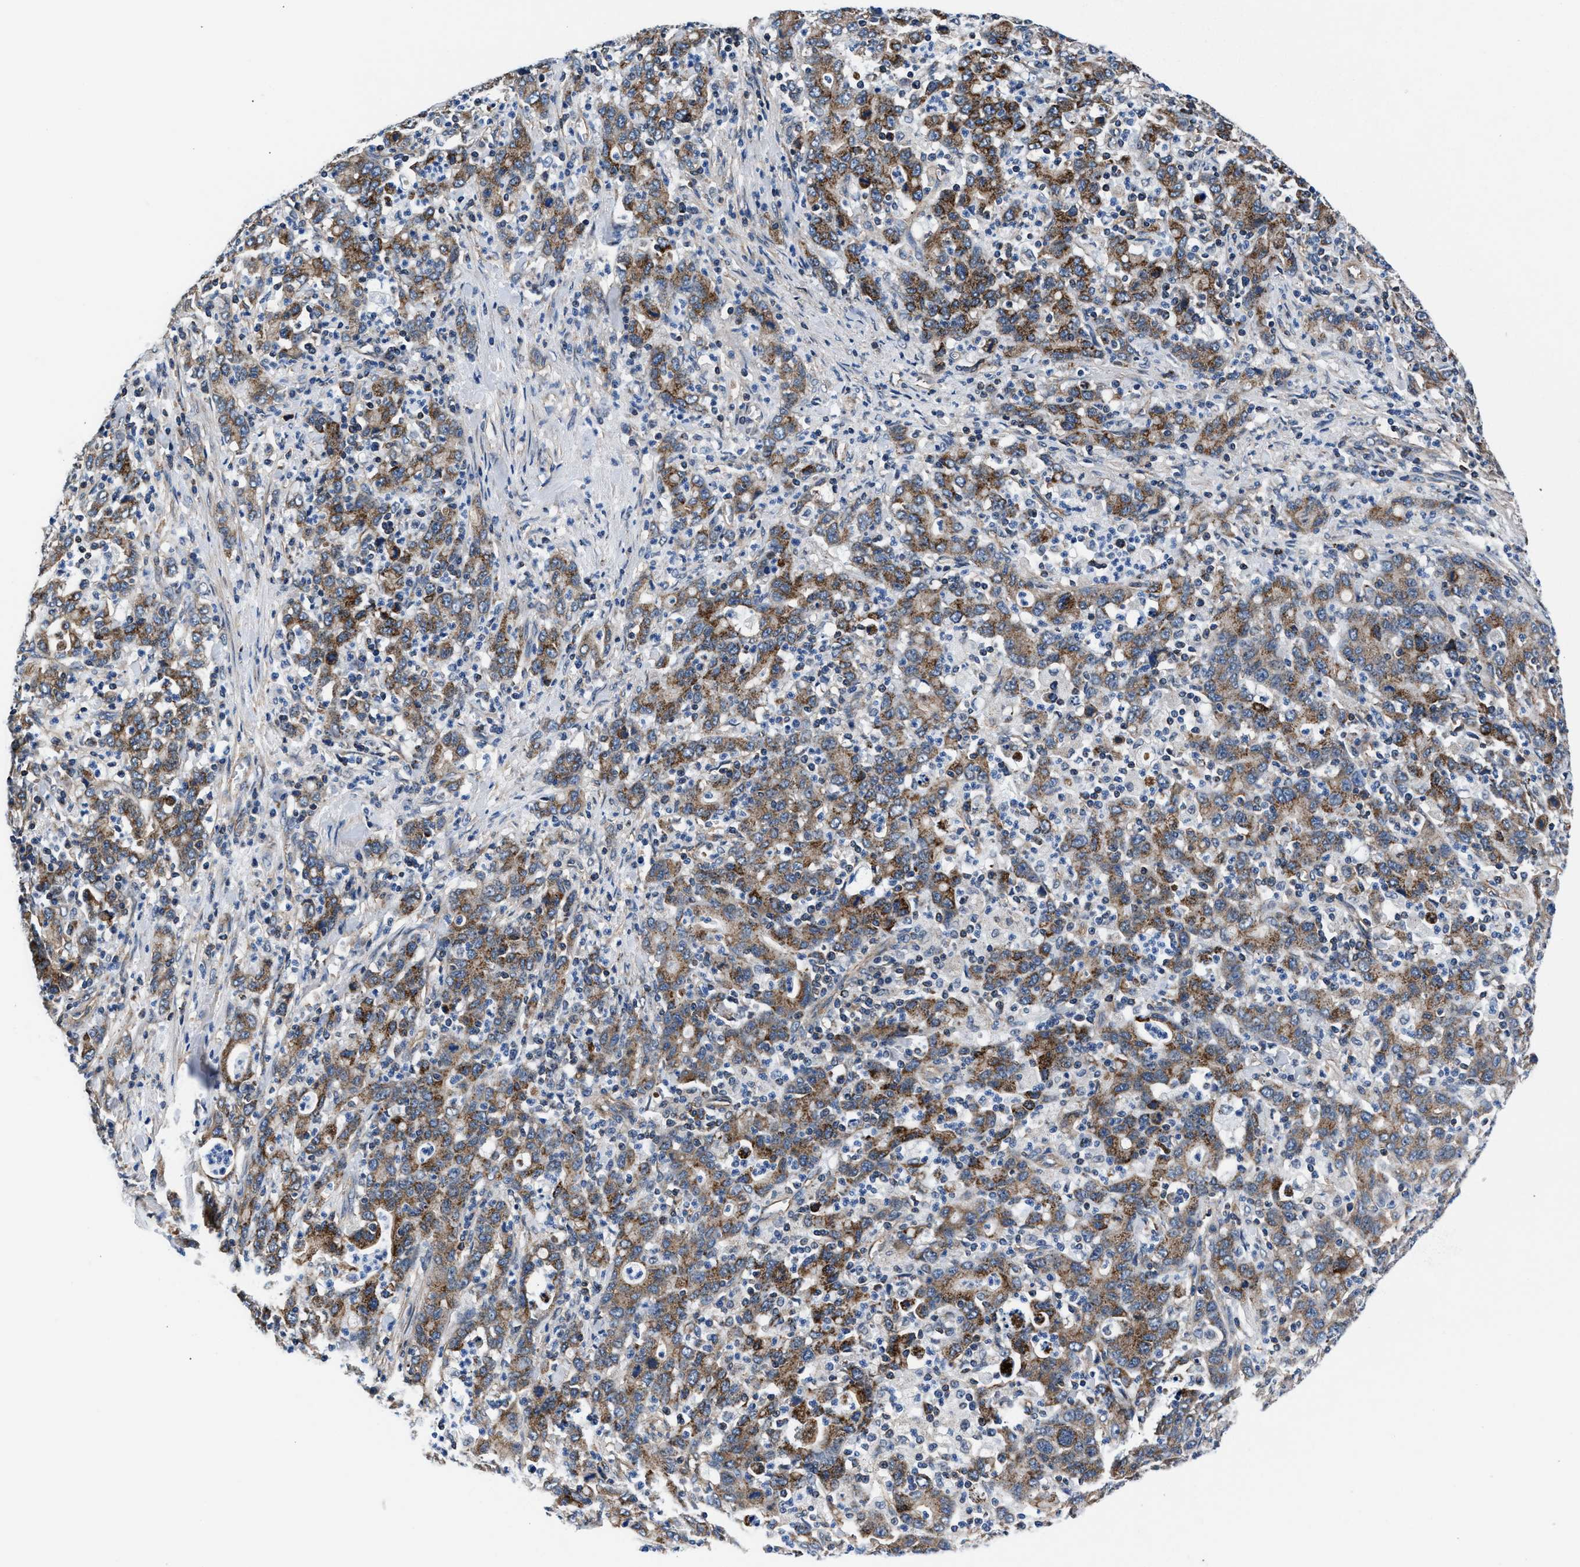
{"staining": {"intensity": "moderate", "quantity": ">75%", "location": "cytoplasmic/membranous"}, "tissue": "stomach cancer", "cell_type": "Tumor cells", "image_type": "cancer", "snomed": [{"axis": "morphology", "description": "Adenocarcinoma, NOS"}, {"axis": "topography", "description": "Stomach, upper"}], "caption": "Immunohistochemical staining of stomach adenocarcinoma reveals moderate cytoplasmic/membranous protein expression in about >75% of tumor cells. Nuclei are stained in blue.", "gene": "NKTR", "patient": {"sex": "male", "age": 69}}